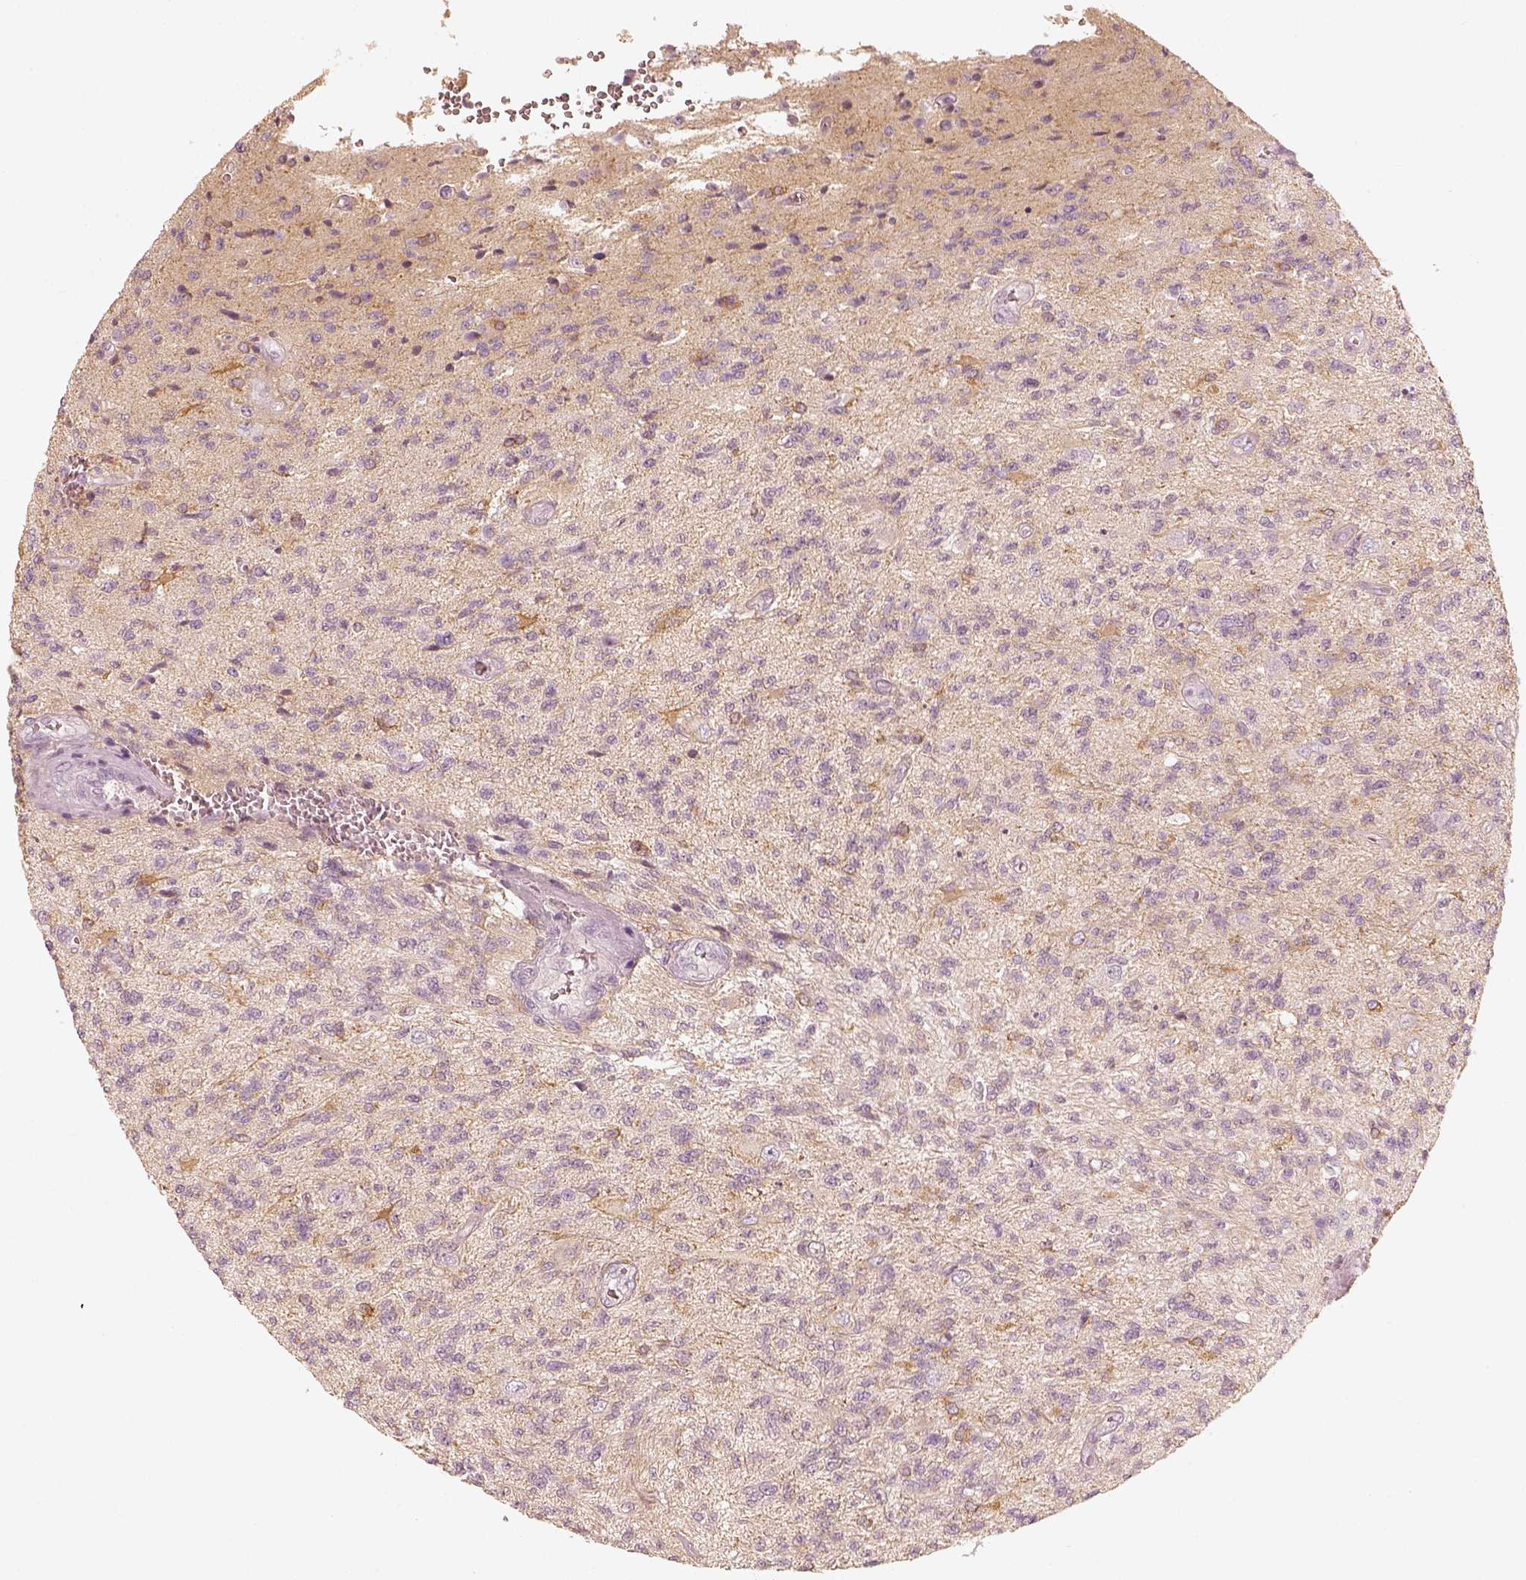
{"staining": {"intensity": "negative", "quantity": "none", "location": "none"}, "tissue": "glioma", "cell_type": "Tumor cells", "image_type": "cancer", "snomed": [{"axis": "morphology", "description": "Glioma, malignant, High grade"}, {"axis": "topography", "description": "Brain"}], "caption": "Image shows no protein positivity in tumor cells of glioma tissue.", "gene": "FMNL2", "patient": {"sex": "male", "age": 56}}